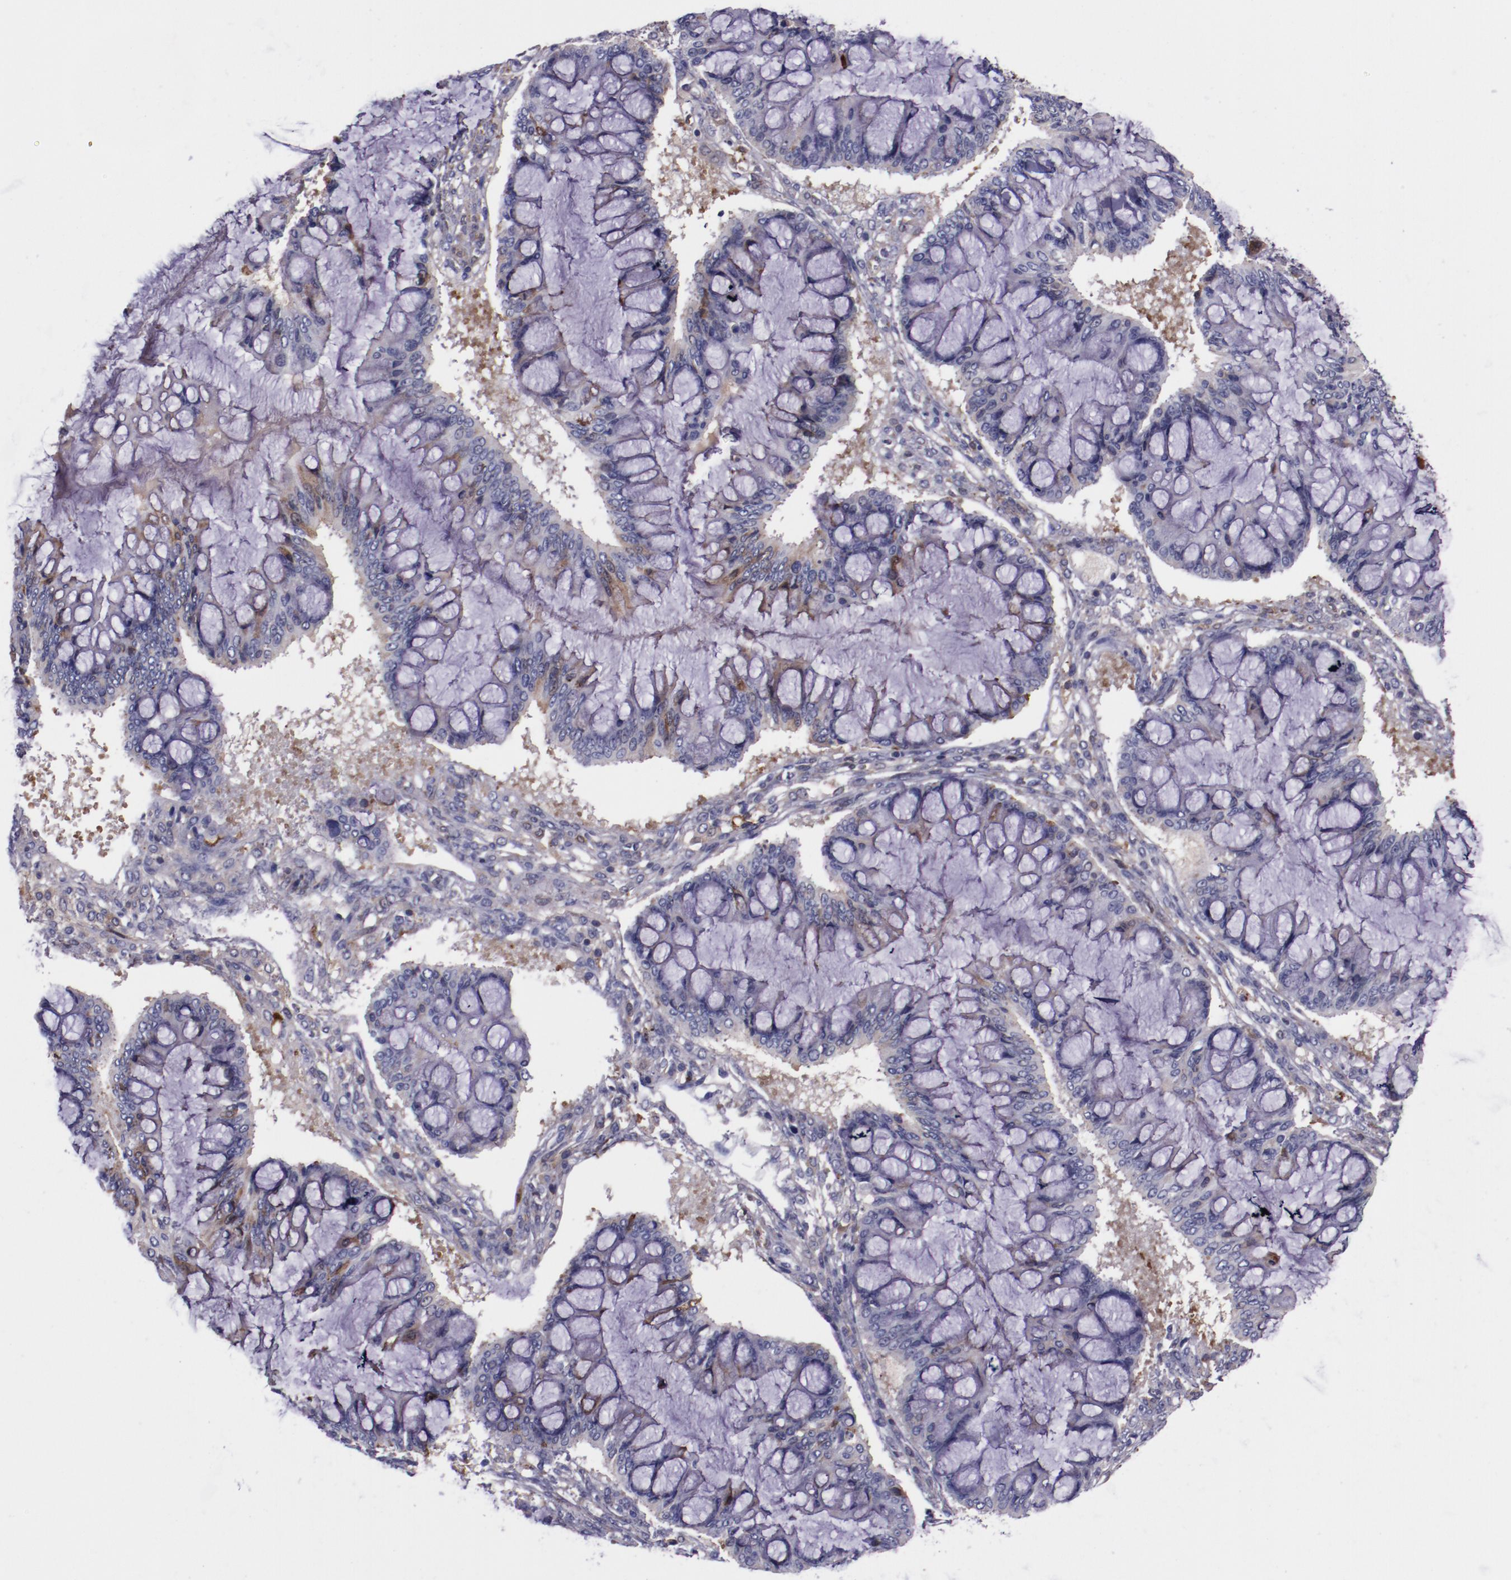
{"staining": {"intensity": "weak", "quantity": "<25%", "location": "cytoplasmic/membranous"}, "tissue": "ovarian cancer", "cell_type": "Tumor cells", "image_type": "cancer", "snomed": [{"axis": "morphology", "description": "Cystadenocarcinoma, mucinous, NOS"}, {"axis": "topography", "description": "Ovary"}], "caption": "An image of human mucinous cystadenocarcinoma (ovarian) is negative for staining in tumor cells.", "gene": "APOH", "patient": {"sex": "female", "age": 73}}